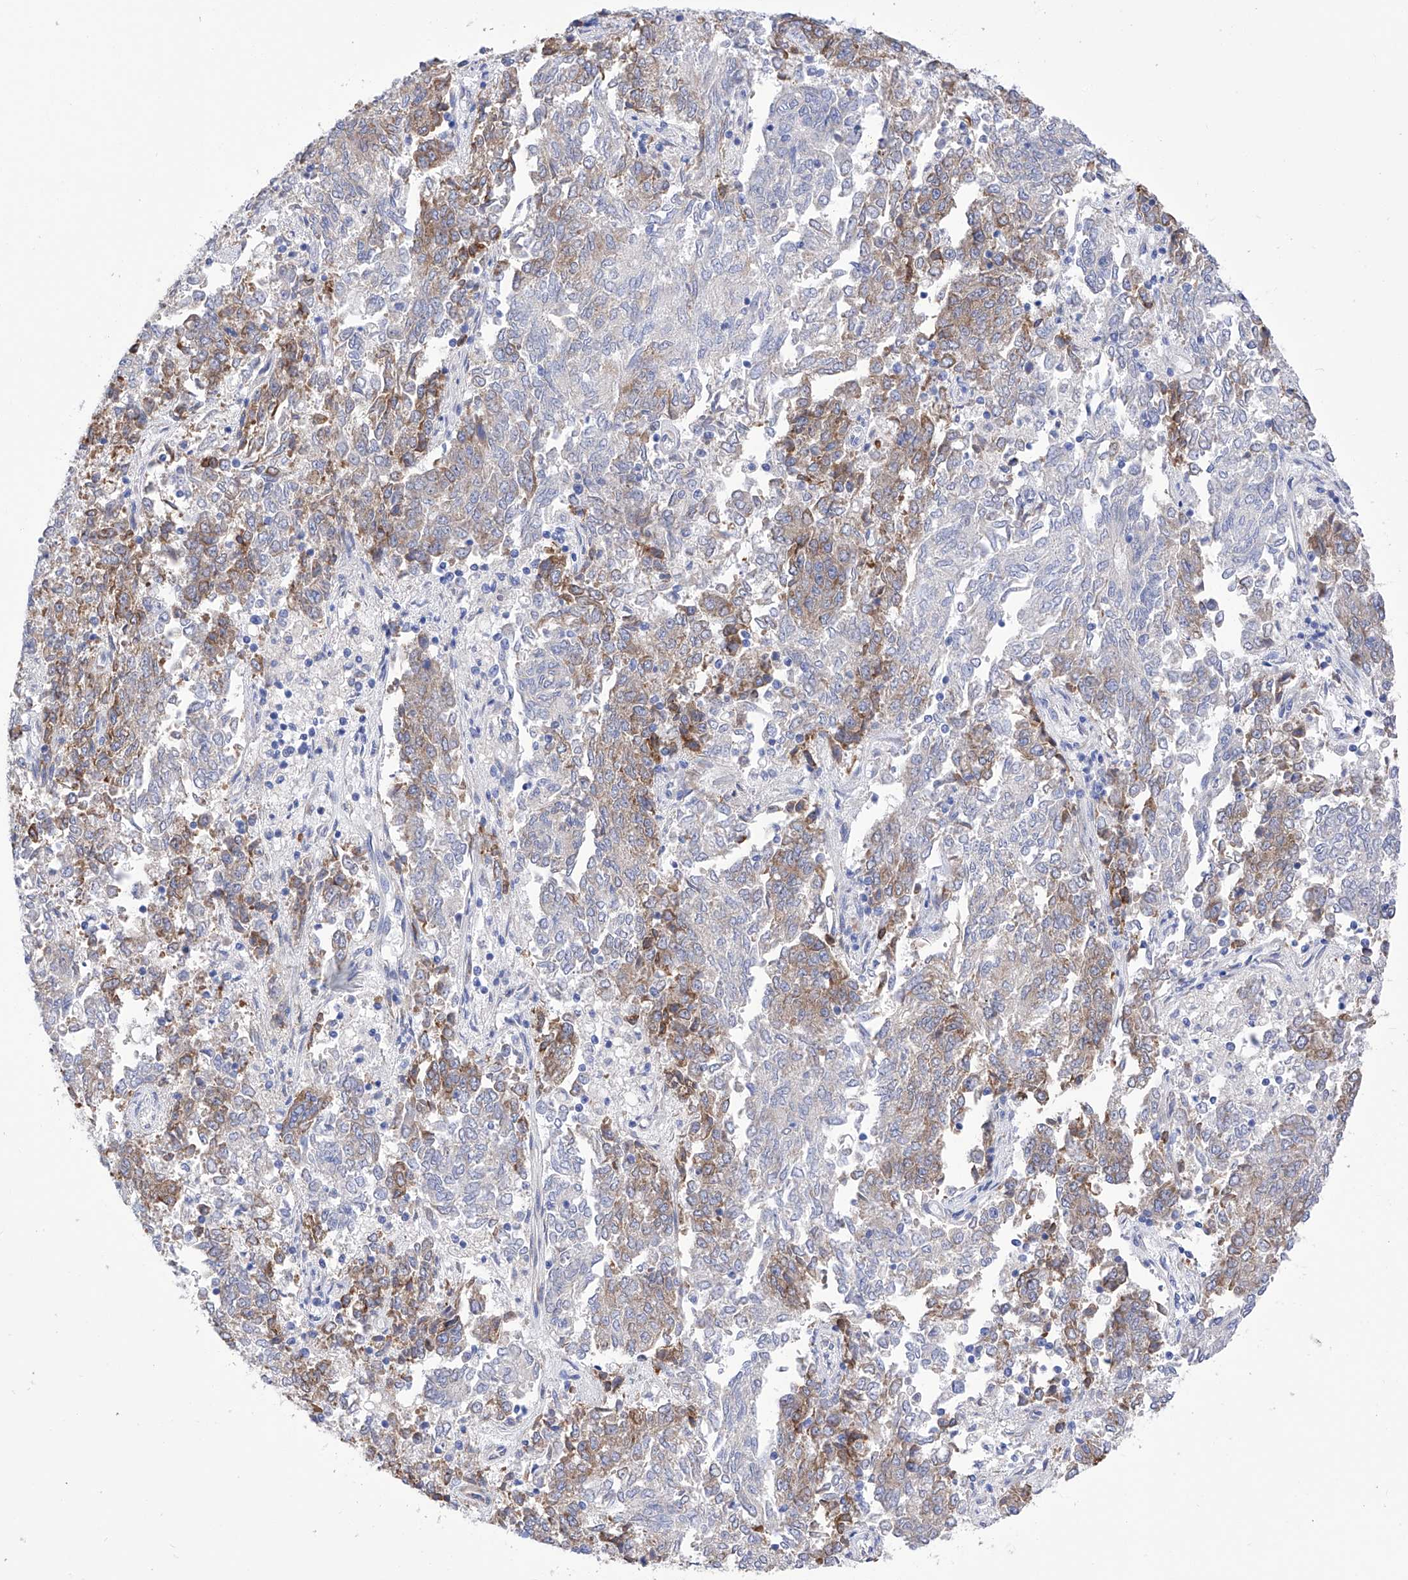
{"staining": {"intensity": "moderate", "quantity": "<25%", "location": "cytoplasmic/membranous"}, "tissue": "endometrial cancer", "cell_type": "Tumor cells", "image_type": "cancer", "snomed": [{"axis": "morphology", "description": "Adenocarcinoma, NOS"}, {"axis": "topography", "description": "Endometrium"}], "caption": "Immunohistochemistry (IHC) of human endometrial adenocarcinoma exhibits low levels of moderate cytoplasmic/membranous positivity in about <25% of tumor cells.", "gene": "PDIA5", "patient": {"sex": "female", "age": 80}}